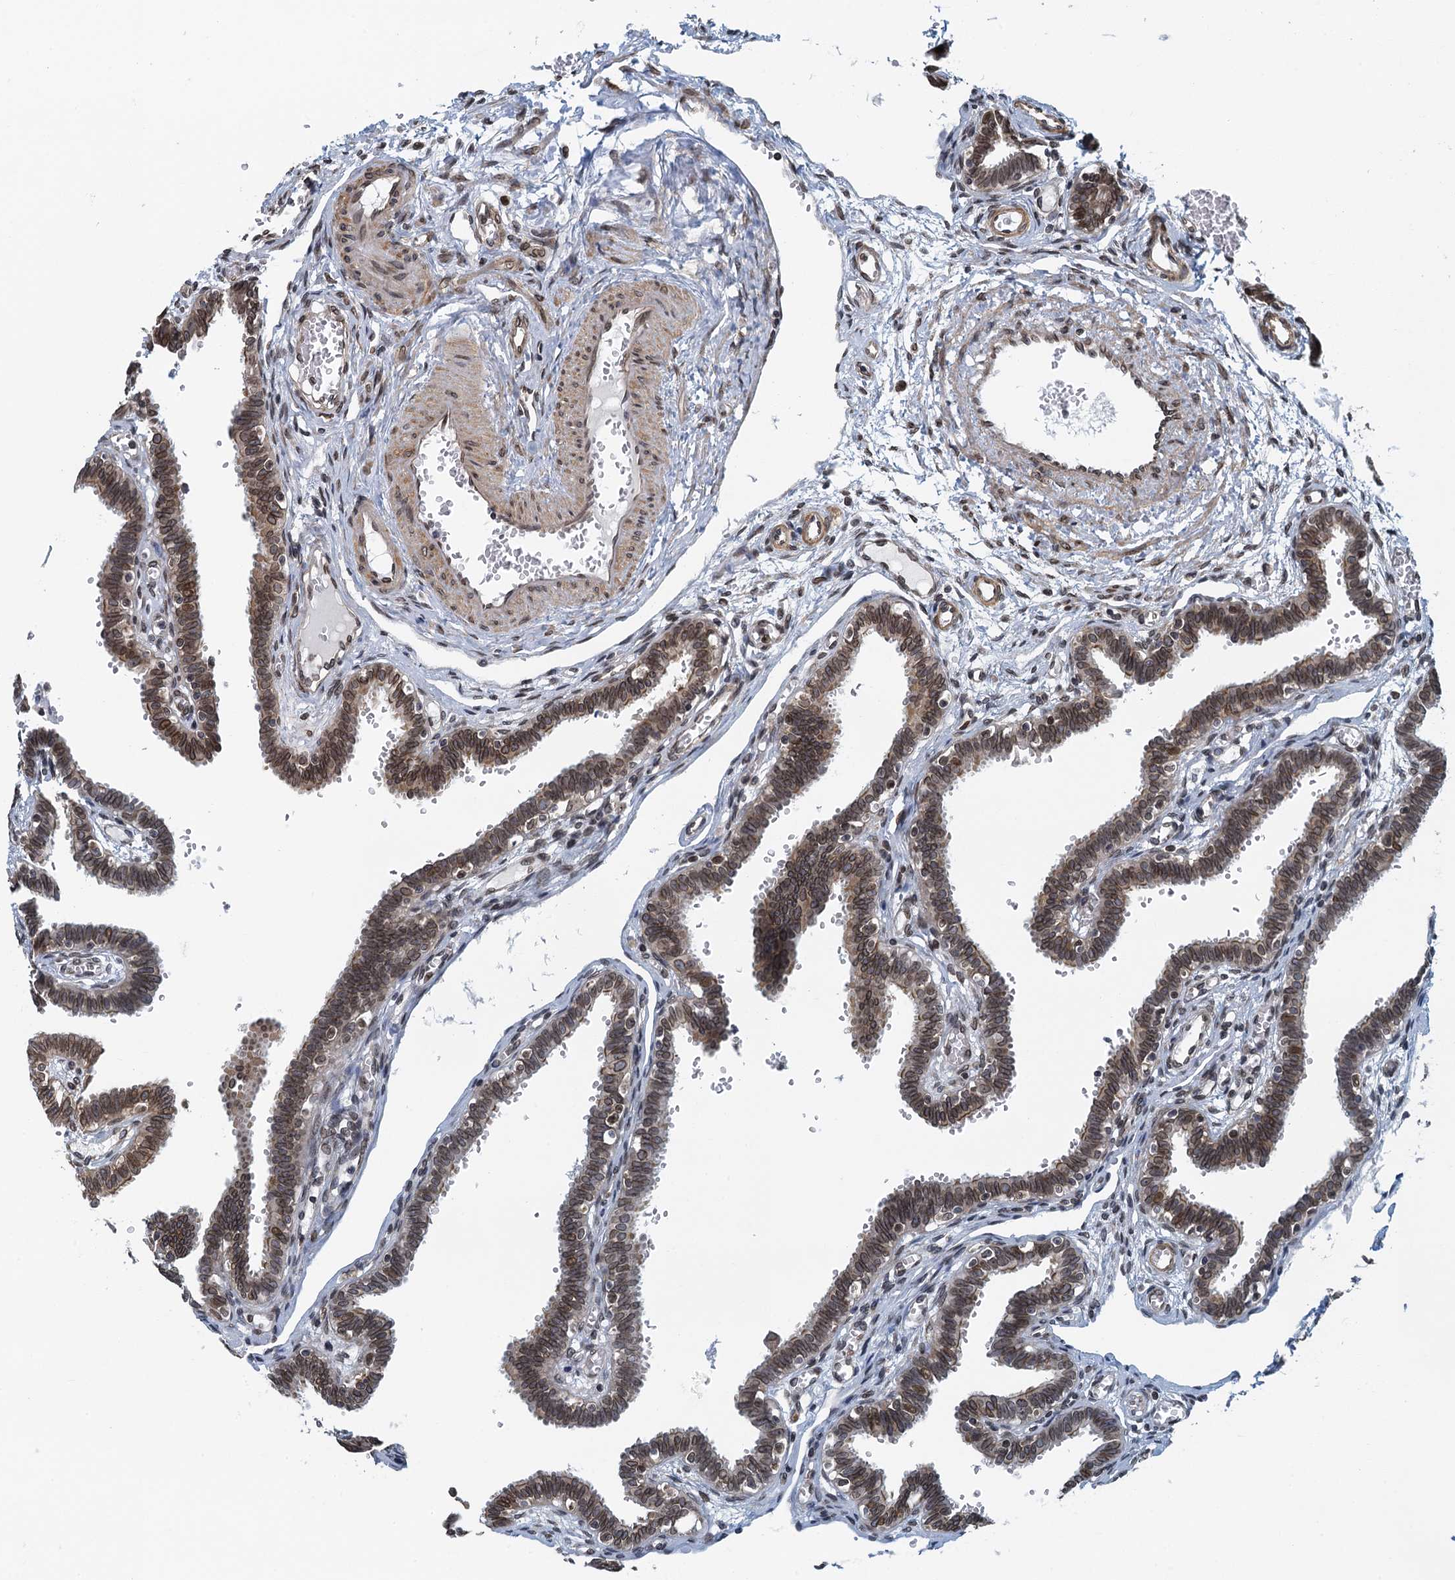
{"staining": {"intensity": "weak", "quantity": ">75%", "location": "cytoplasmic/membranous,nuclear"}, "tissue": "fallopian tube", "cell_type": "Glandular cells", "image_type": "normal", "snomed": [{"axis": "morphology", "description": "Normal tissue, NOS"}, {"axis": "topography", "description": "Fallopian tube"}, {"axis": "topography", "description": "Placenta"}], "caption": "Glandular cells display weak cytoplasmic/membranous,nuclear staining in about >75% of cells in unremarkable fallopian tube.", "gene": "CCDC34", "patient": {"sex": "female", "age": 32}}